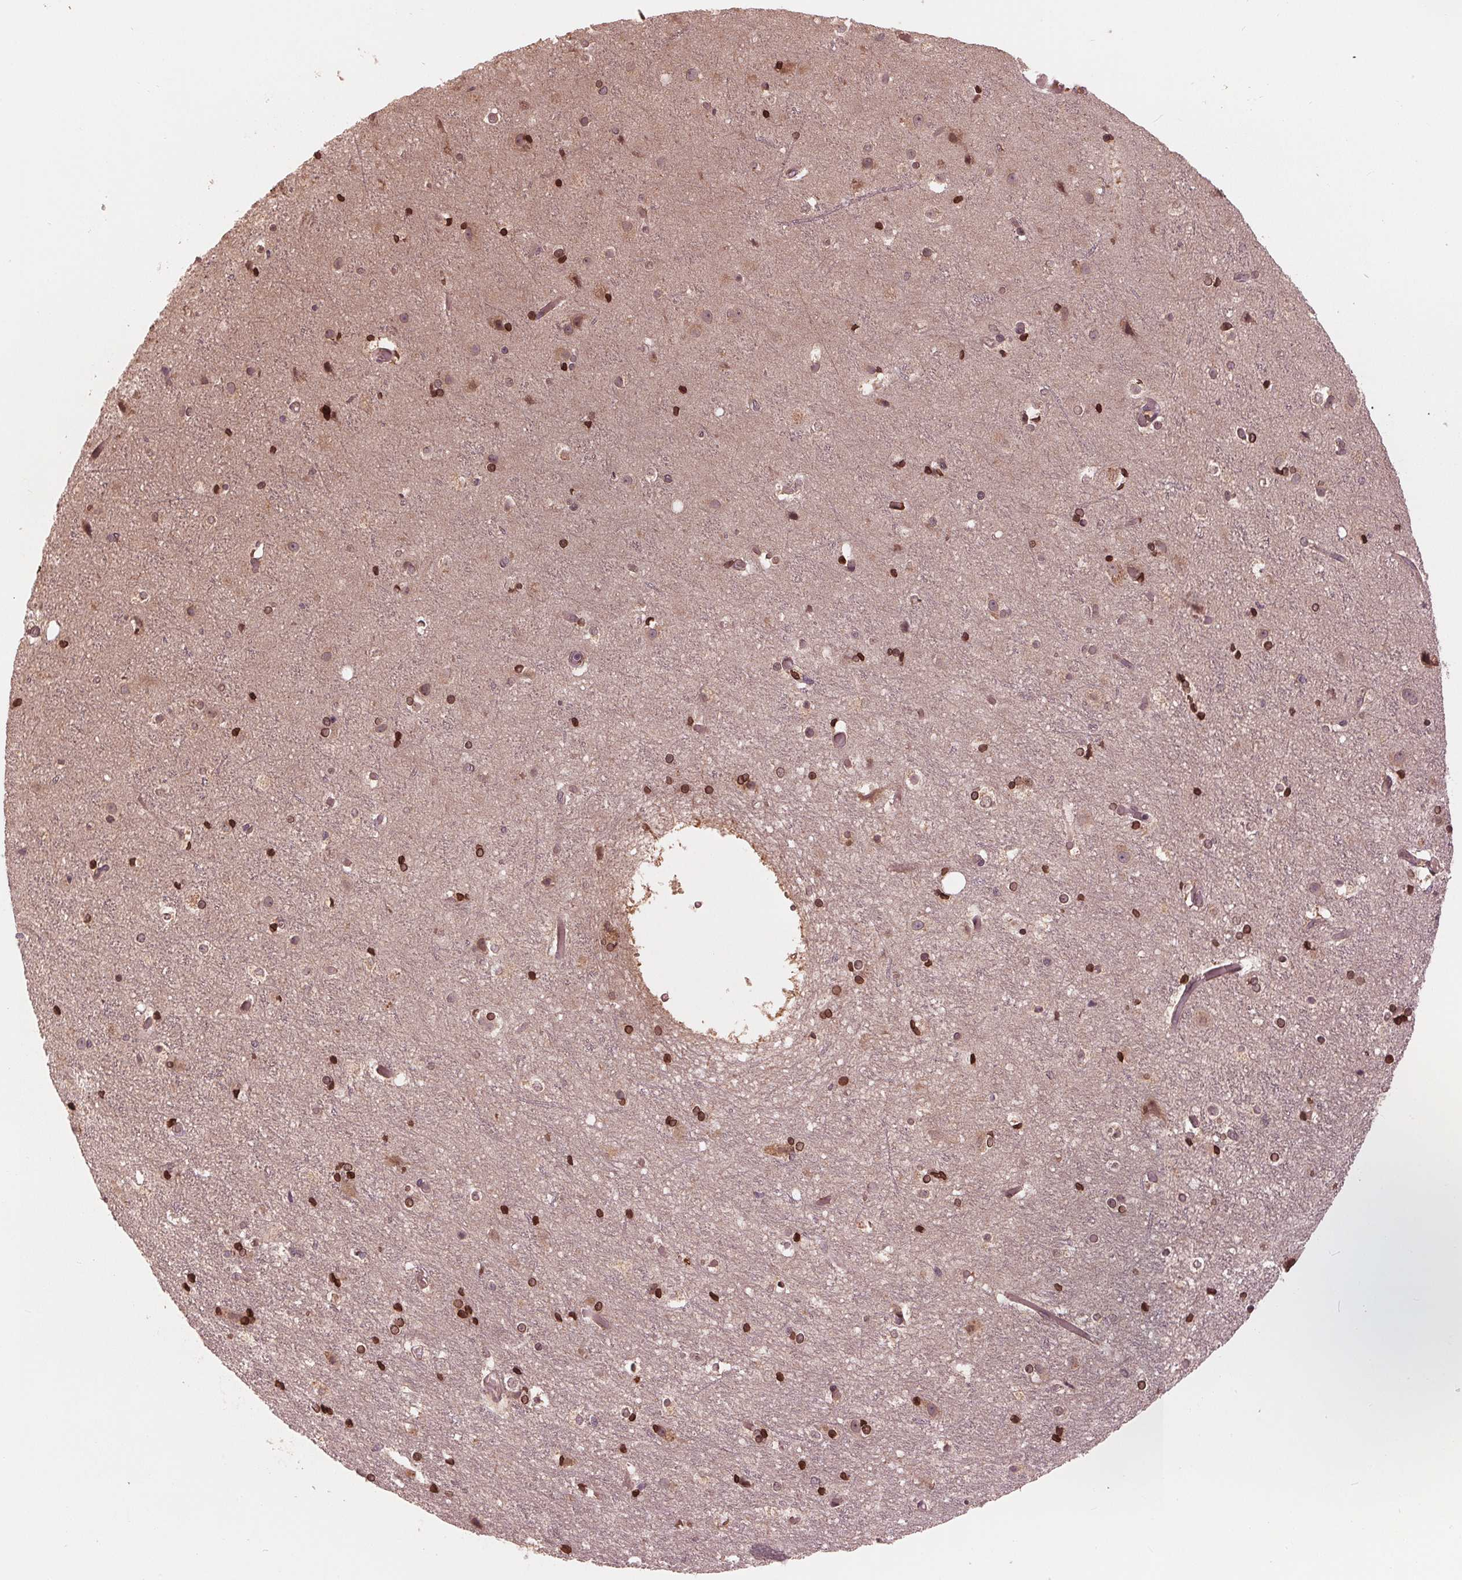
{"staining": {"intensity": "moderate", "quantity": "25%-75%", "location": "nuclear"}, "tissue": "cerebral cortex", "cell_type": "Endothelial cells", "image_type": "normal", "snomed": [{"axis": "morphology", "description": "Normal tissue, NOS"}, {"axis": "topography", "description": "Cerebral cortex"}], "caption": "This micrograph displays IHC staining of unremarkable cerebral cortex, with medium moderate nuclear expression in about 25%-75% of endothelial cells.", "gene": "ZNF471", "patient": {"sex": "female", "age": 52}}